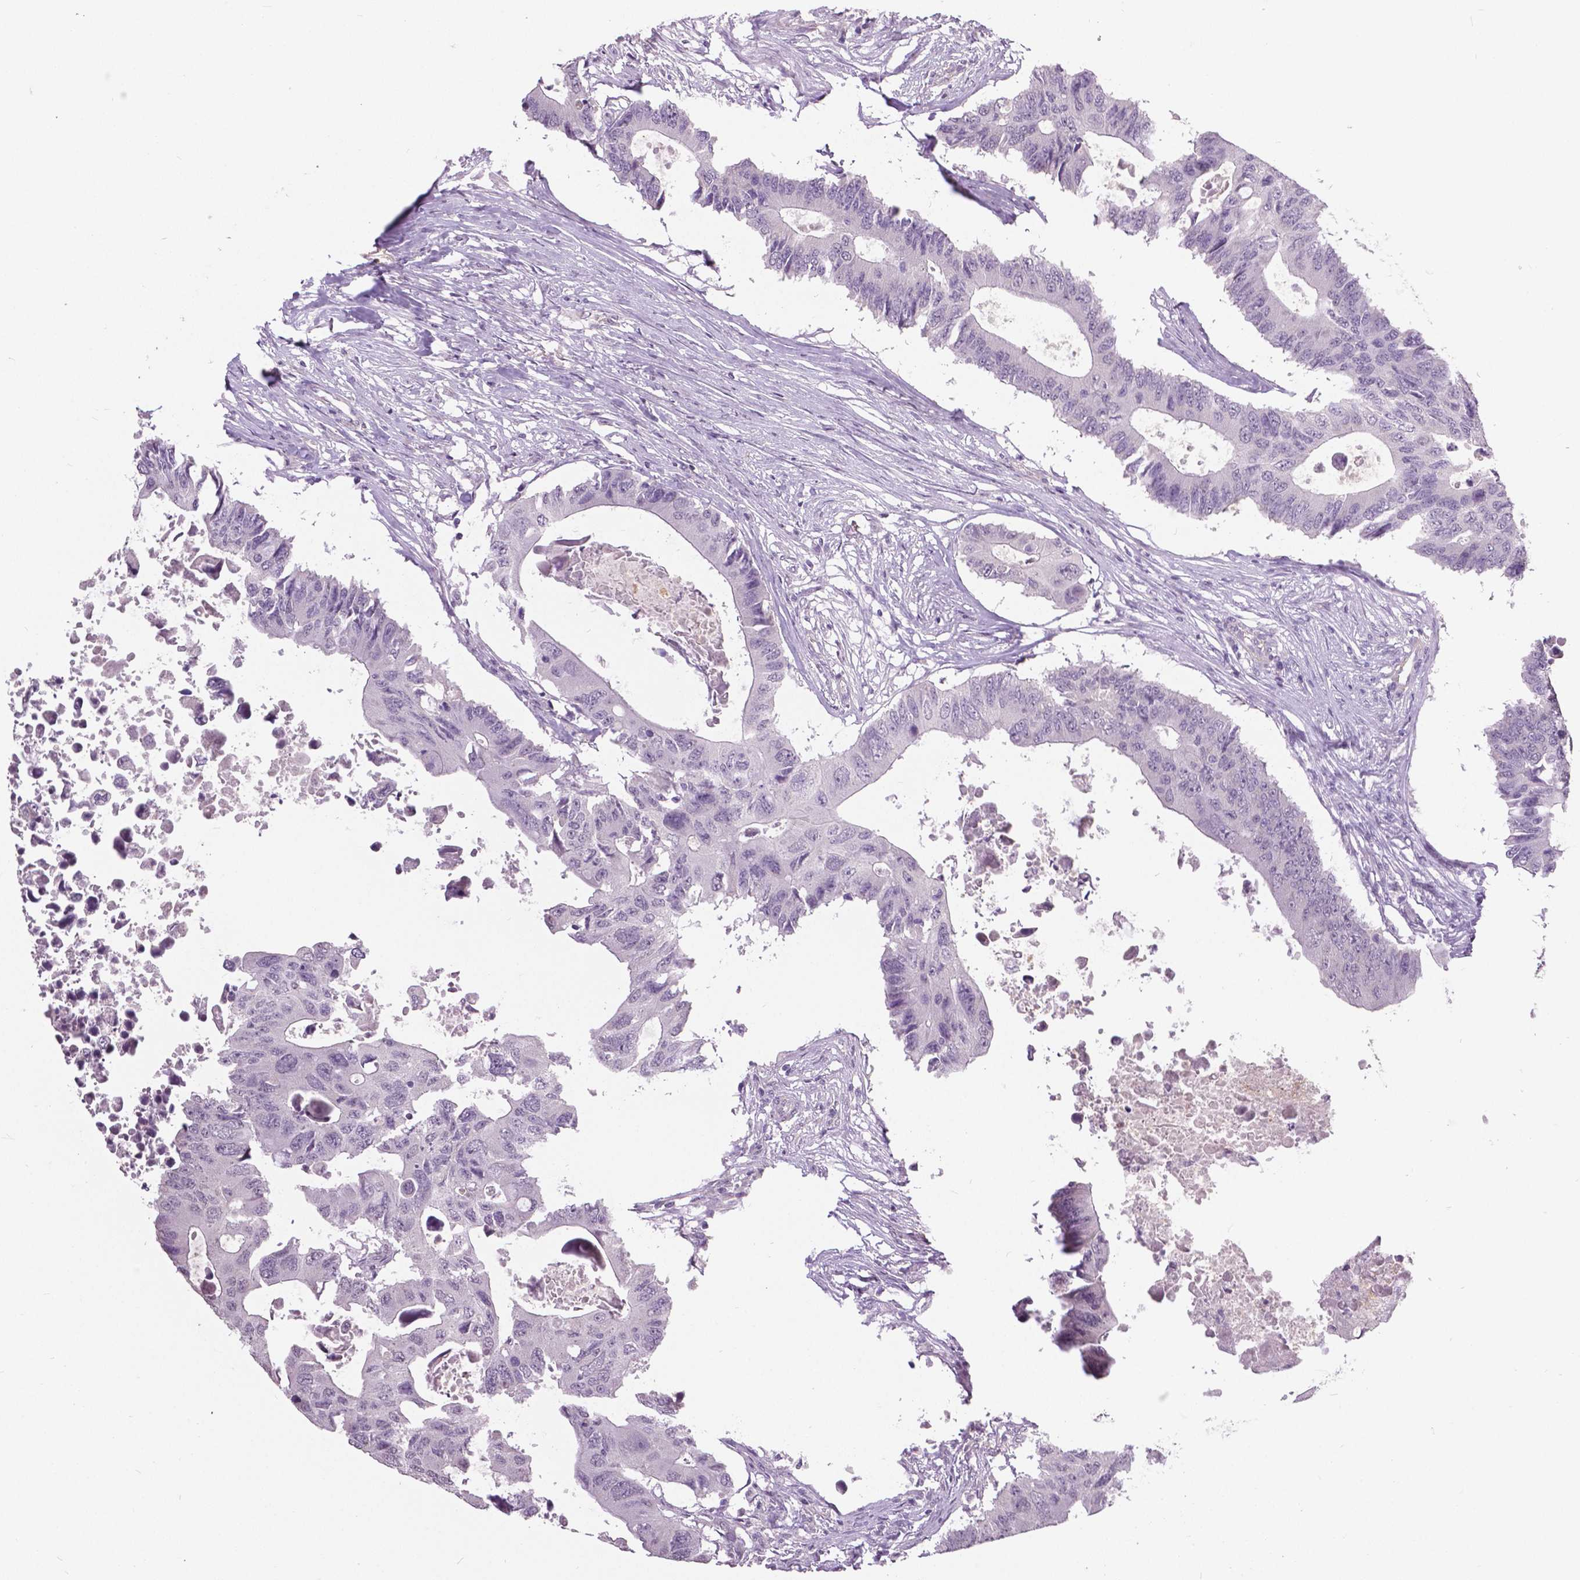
{"staining": {"intensity": "negative", "quantity": "none", "location": "none"}, "tissue": "colorectal cancer", "cell_type": "Tumor cells", "image_type": "cancer", "snomed": [{"axis": "morphology", "description": "Adenocarcinoma, NOS"}, {"axis": "topography", "description": "Colon"}], "caption": "Human colorectal cancer stained for a protein using IHC exhibits no expression in tumor cells.", "gene": "FOXA1", "patient": {"sex": "male", "age": 71}}